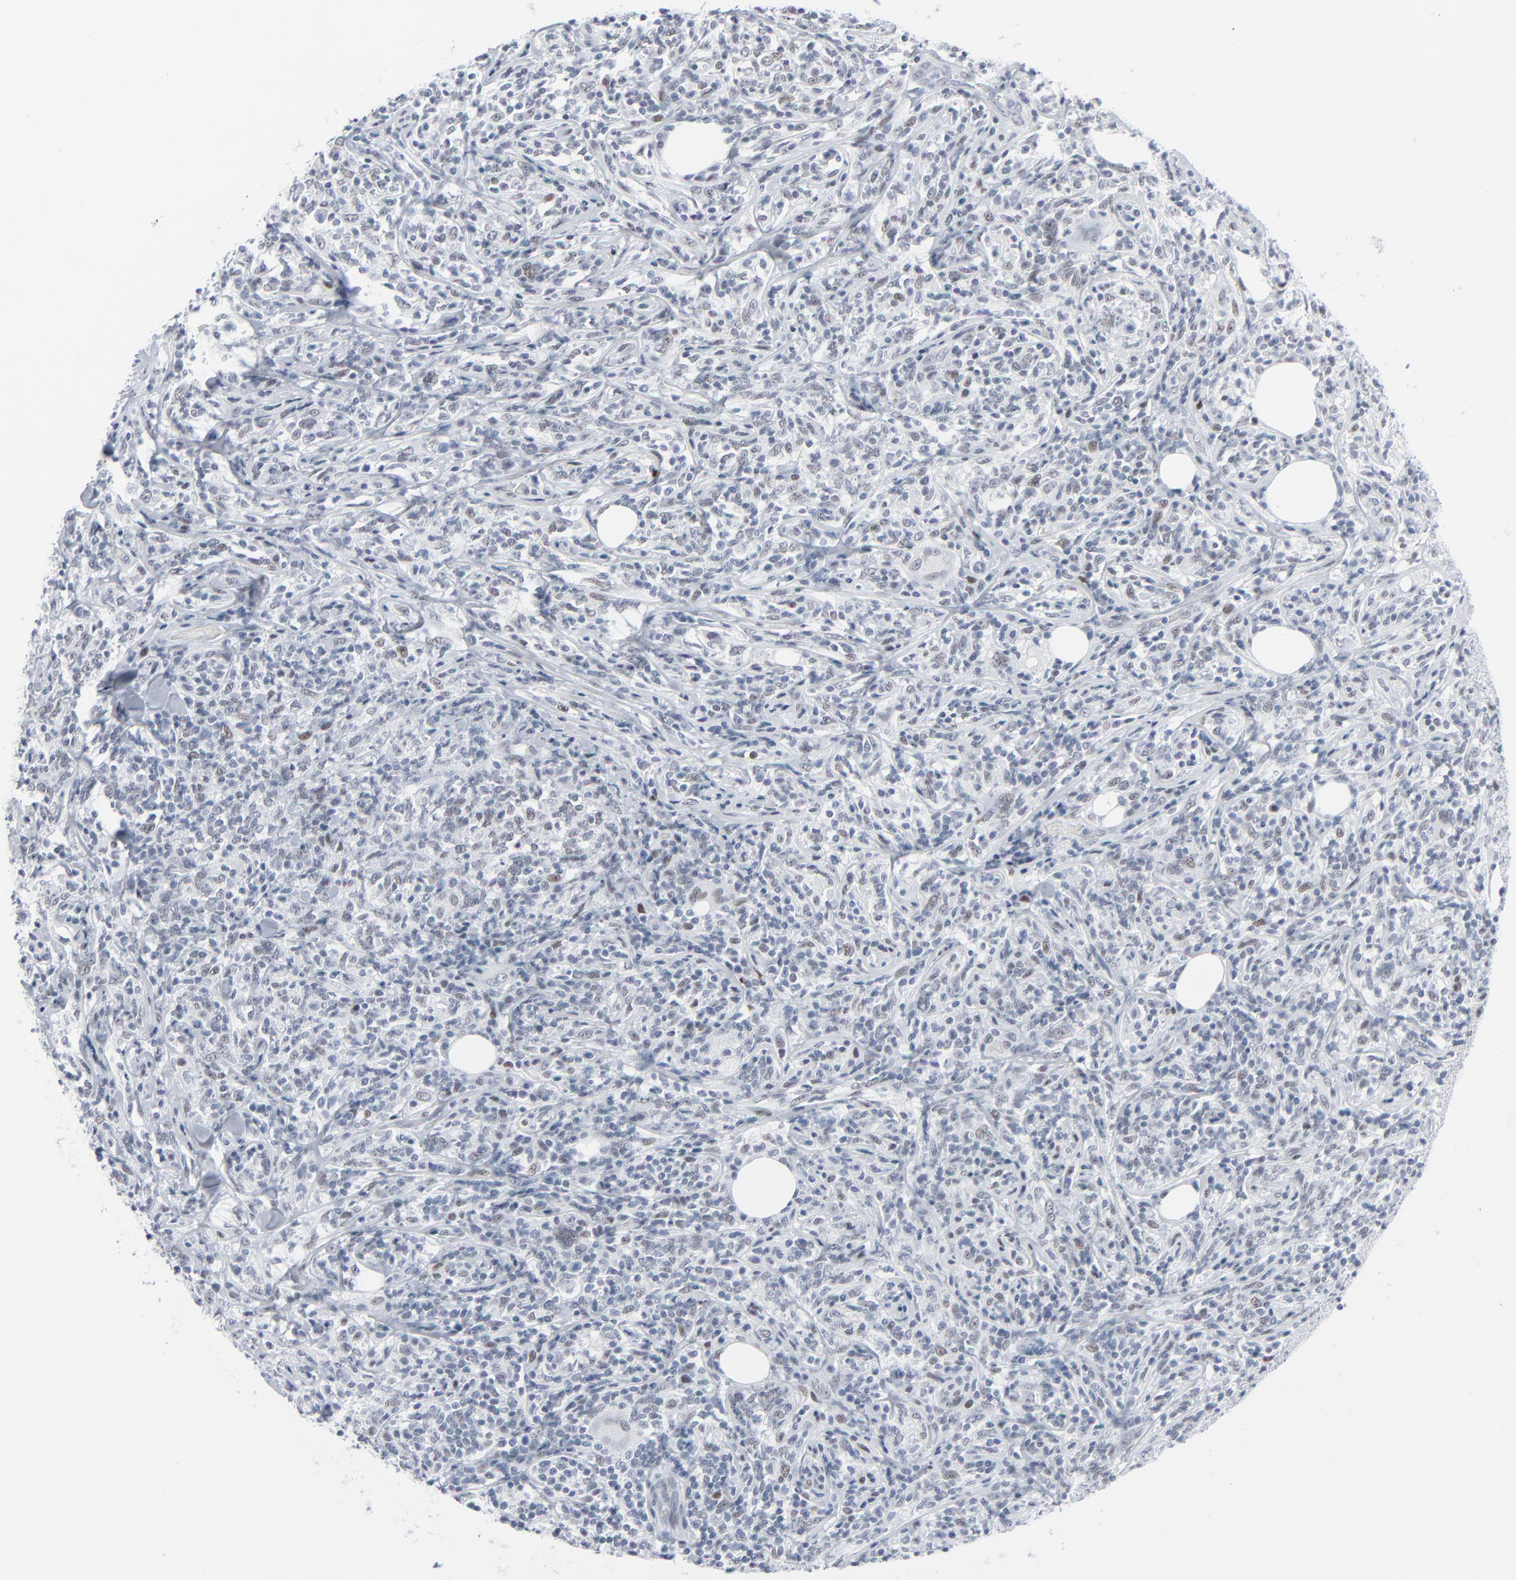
{"staining": {"intensity": "weak", "quantity": "<25%", "location": "nuclear"}, "tissue": "lymphoma", "cell_type": "Tumor cells", "image_type": "cancer", "snomed": [{"axis": "morphology", "description": "Malignant lymphoma, non-Hodgkin's type, High grade"}, {"axis": "topography", "description": "Lymph node"}], "caption": "Immunohistochemistry image of neoplastic tissue: human lymphoma stained with DAB (3,3'-diaminobenzidine) exhibits no significant protein staining in tumor cells.", "gene": "SIRT1", "patient": {"sex": "female", "age": 84}}